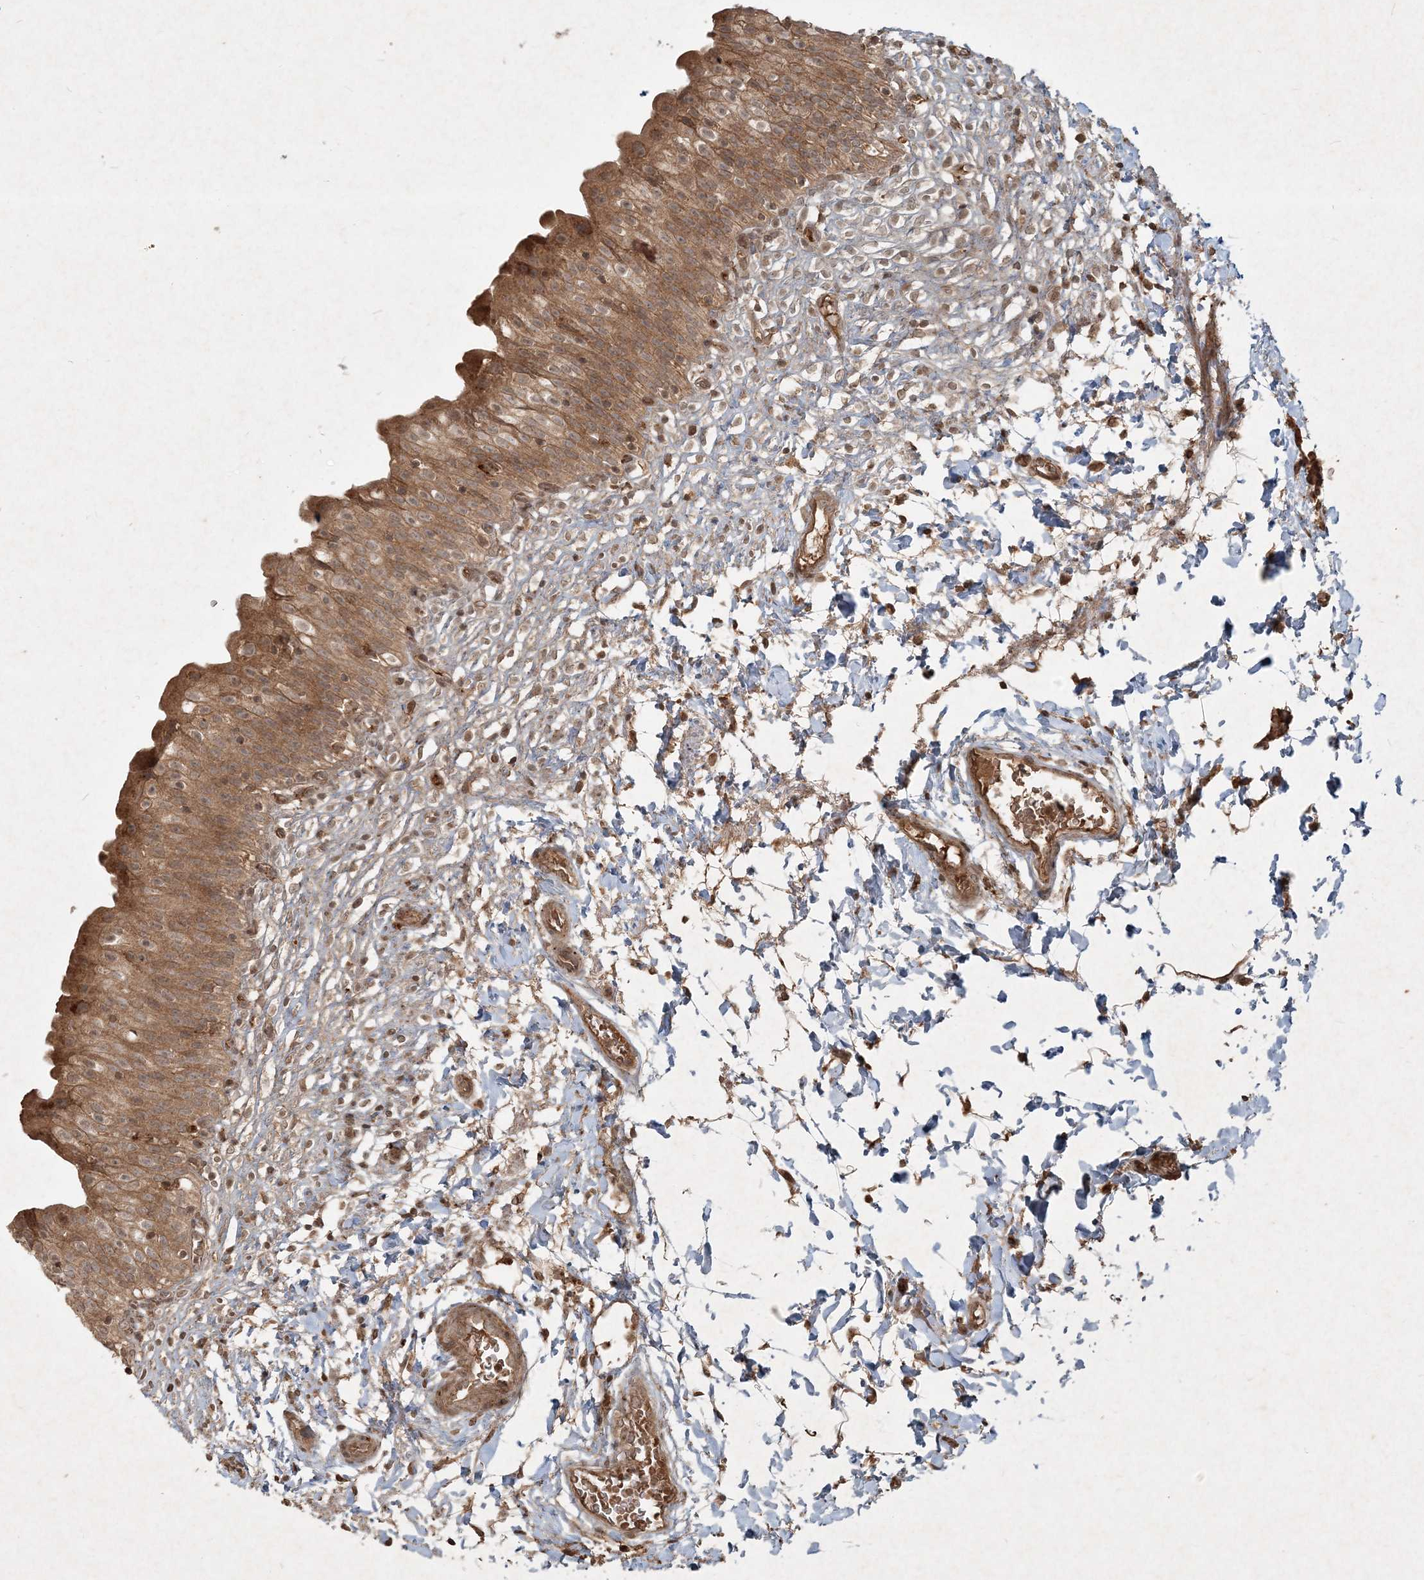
{"staining": {"intensity": "moderate", "quantity": ">75%", "location": "cytoplasmic/membranous"}, "tissue": "urinary bladder", "cell_type": "Urothelial cells", "image_type": "normal", "snomed": [{"axis": "morphology", "description": "Normal tissue, NOS"}, {"axis": "topography", "description": "Urinary bladder"}], "caption": "Urothelial cells demonstrate moderate cytoplasmic/membranous positivity in approximately >75% of cells in unremarkable urinary bladder. The protein is stained brown, and the nuclei are stained in blue (DAB IHC with brightfield microscopy, high magnification).", "gene": "NARS1", "patient": {"sex": "male", "age": 55}}